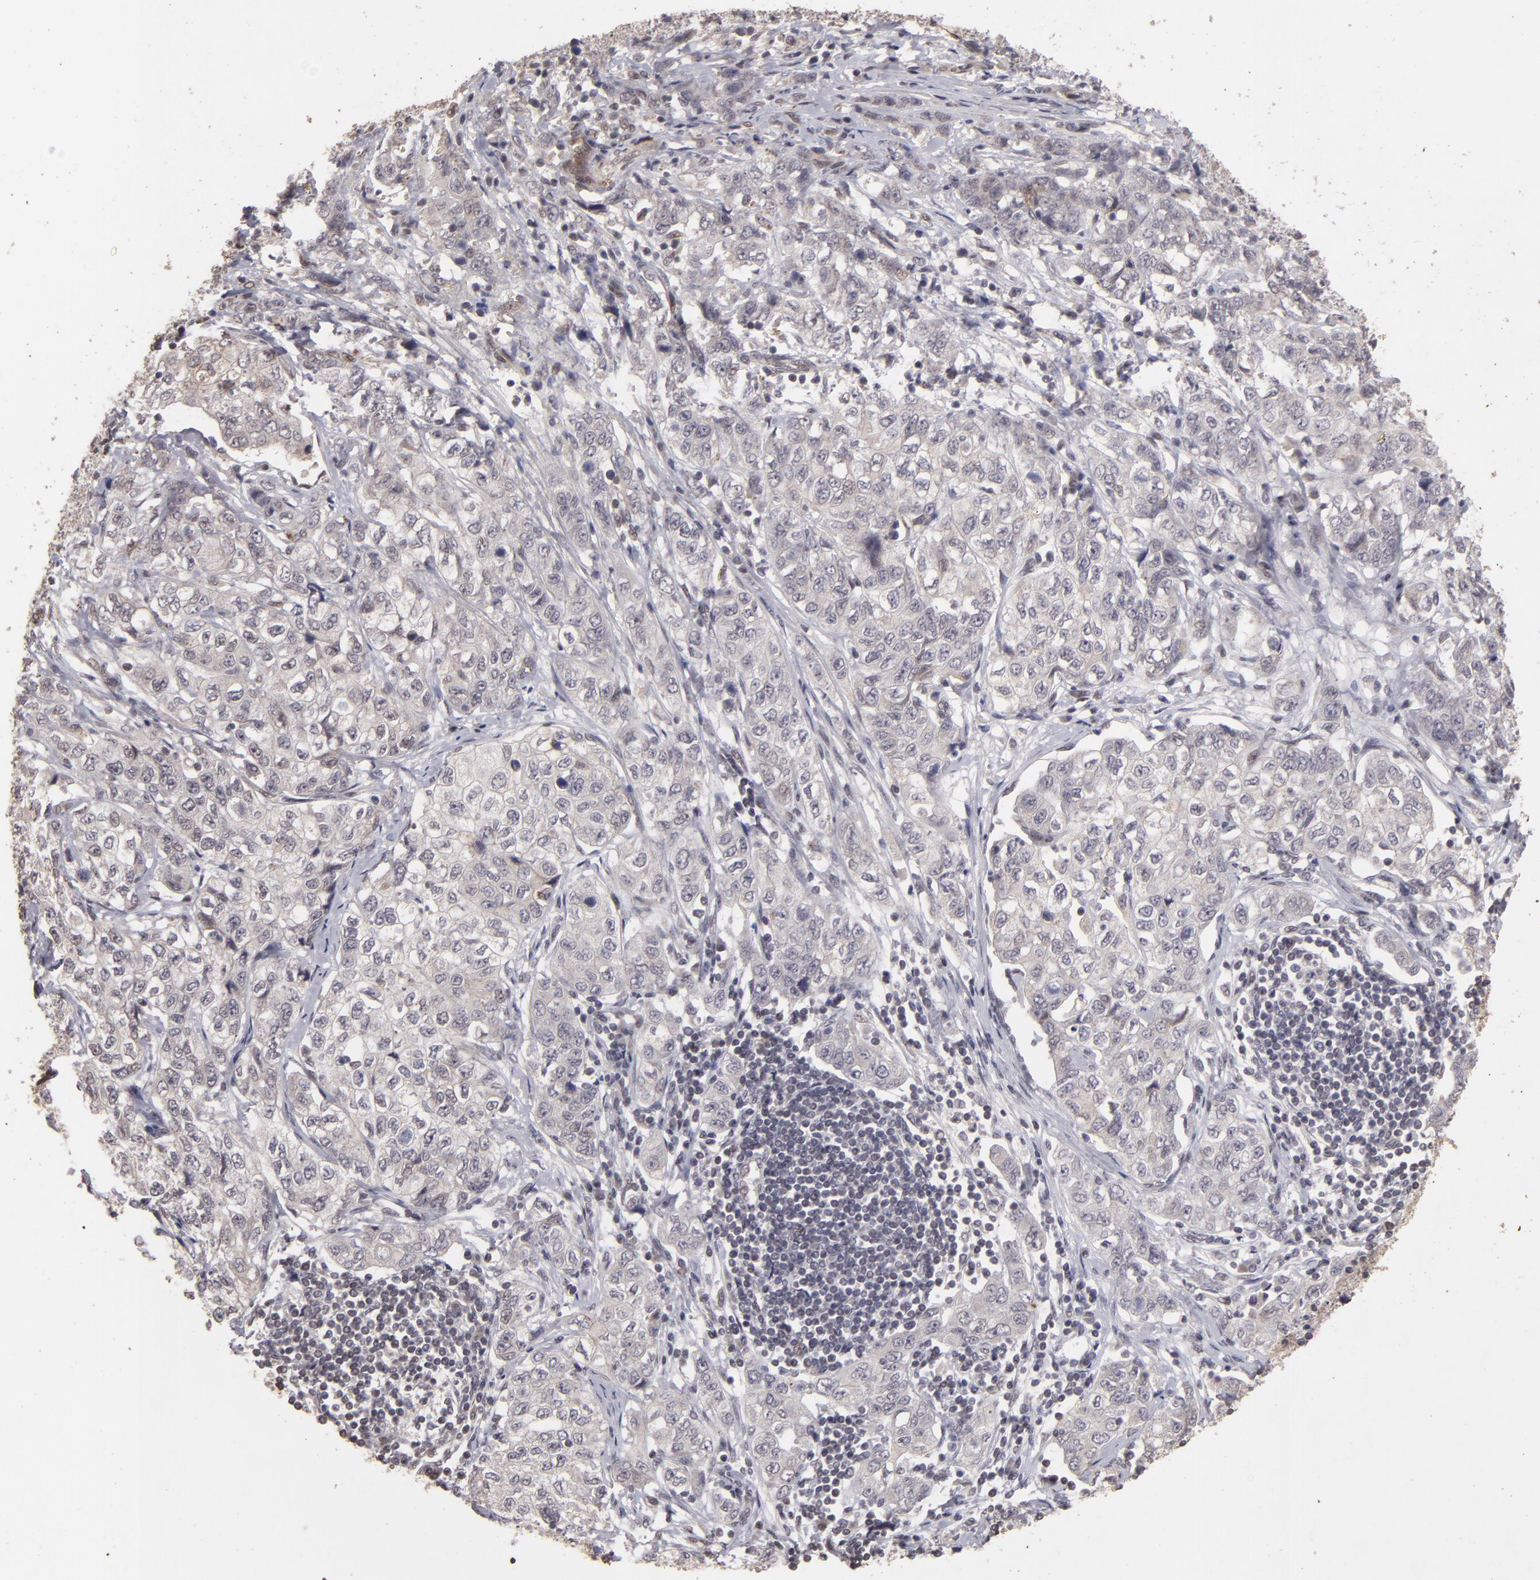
{"staining": {"intensity": "negative", "quantity": "none", "location": "none"}, "tissue": "stomach cancer", "cell_type": "Tumor cells", "image_type": "cancer", "snomed": [{"axis": "morphology", "description": "Adenocarcinoma, NOS"}, {"axis": "topography", "description": "Stomach"}], "caption": "The immunohistochemistry (IHC) photomicrograph has no significant expression in tumor cells of adenocarcinoma (stomach) tissue.", "gene": "DFFA", "patient": {"sex": "male", "age": 48}}